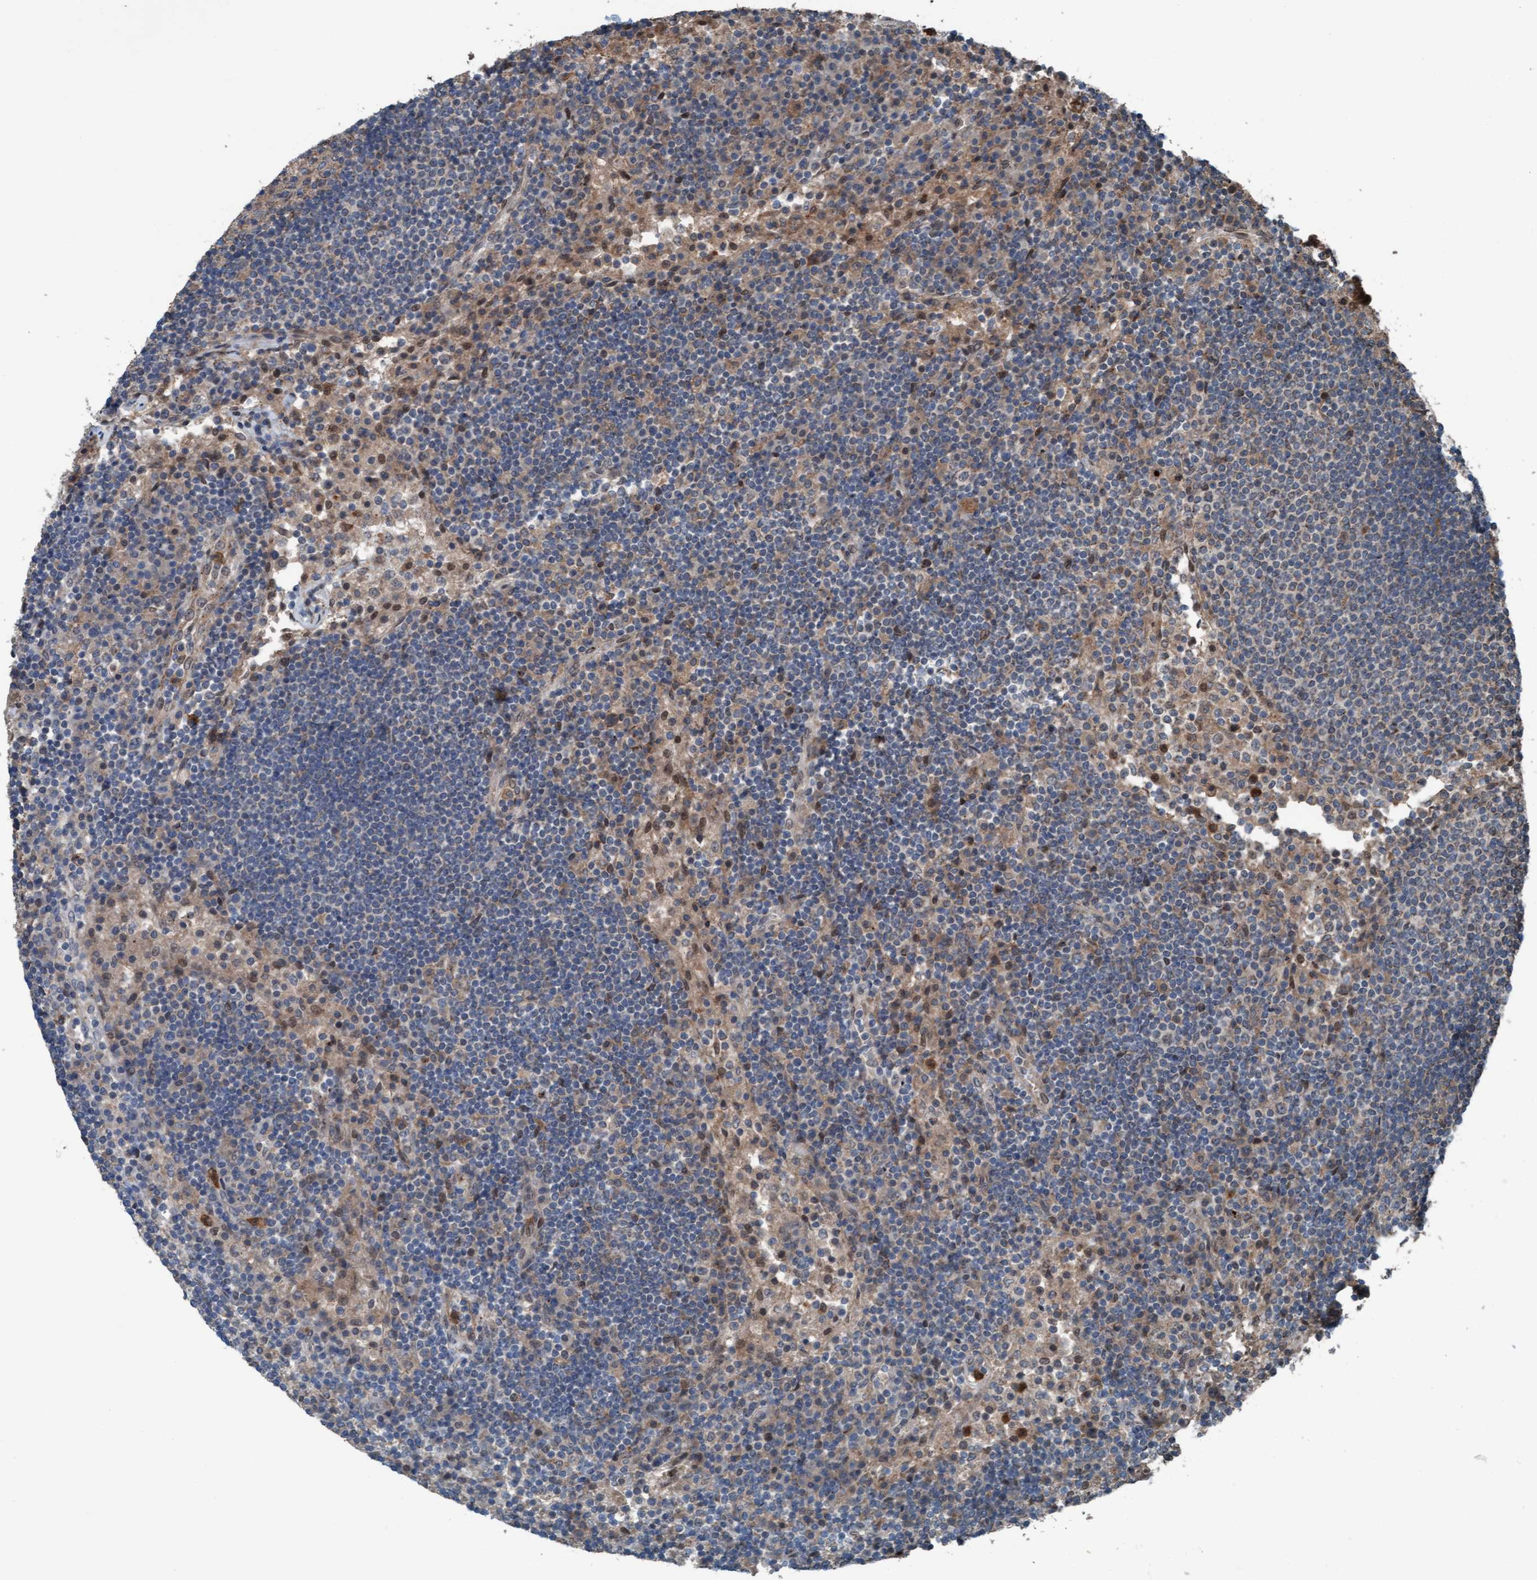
{"staining": {"intensity": "weak", "quantity": "25%-75%", "location": "cytoplasmic/membranous"}, "tissue": "lymph node", "cell_type": "Germinal center cells", "image_type": "normal", "snomed": [{"axis": "morphology", "description": "Normal tissue, NOS"}, {"axis": "topography", "description": "Lymph node"}], "caption": "Immunohistochemistry (IHC) histopathology image of benign lymph node: human lymph node stained using immunohistochemistry (IHC) displays low levels of weak protein expression localized specifically in the cytoplasmic/membranous of germinal center cells, appearing as a cytoplasmic/membranous brown color.", "gene": "PLXNB2", "patient": {"sex": "female", "age": 53}}